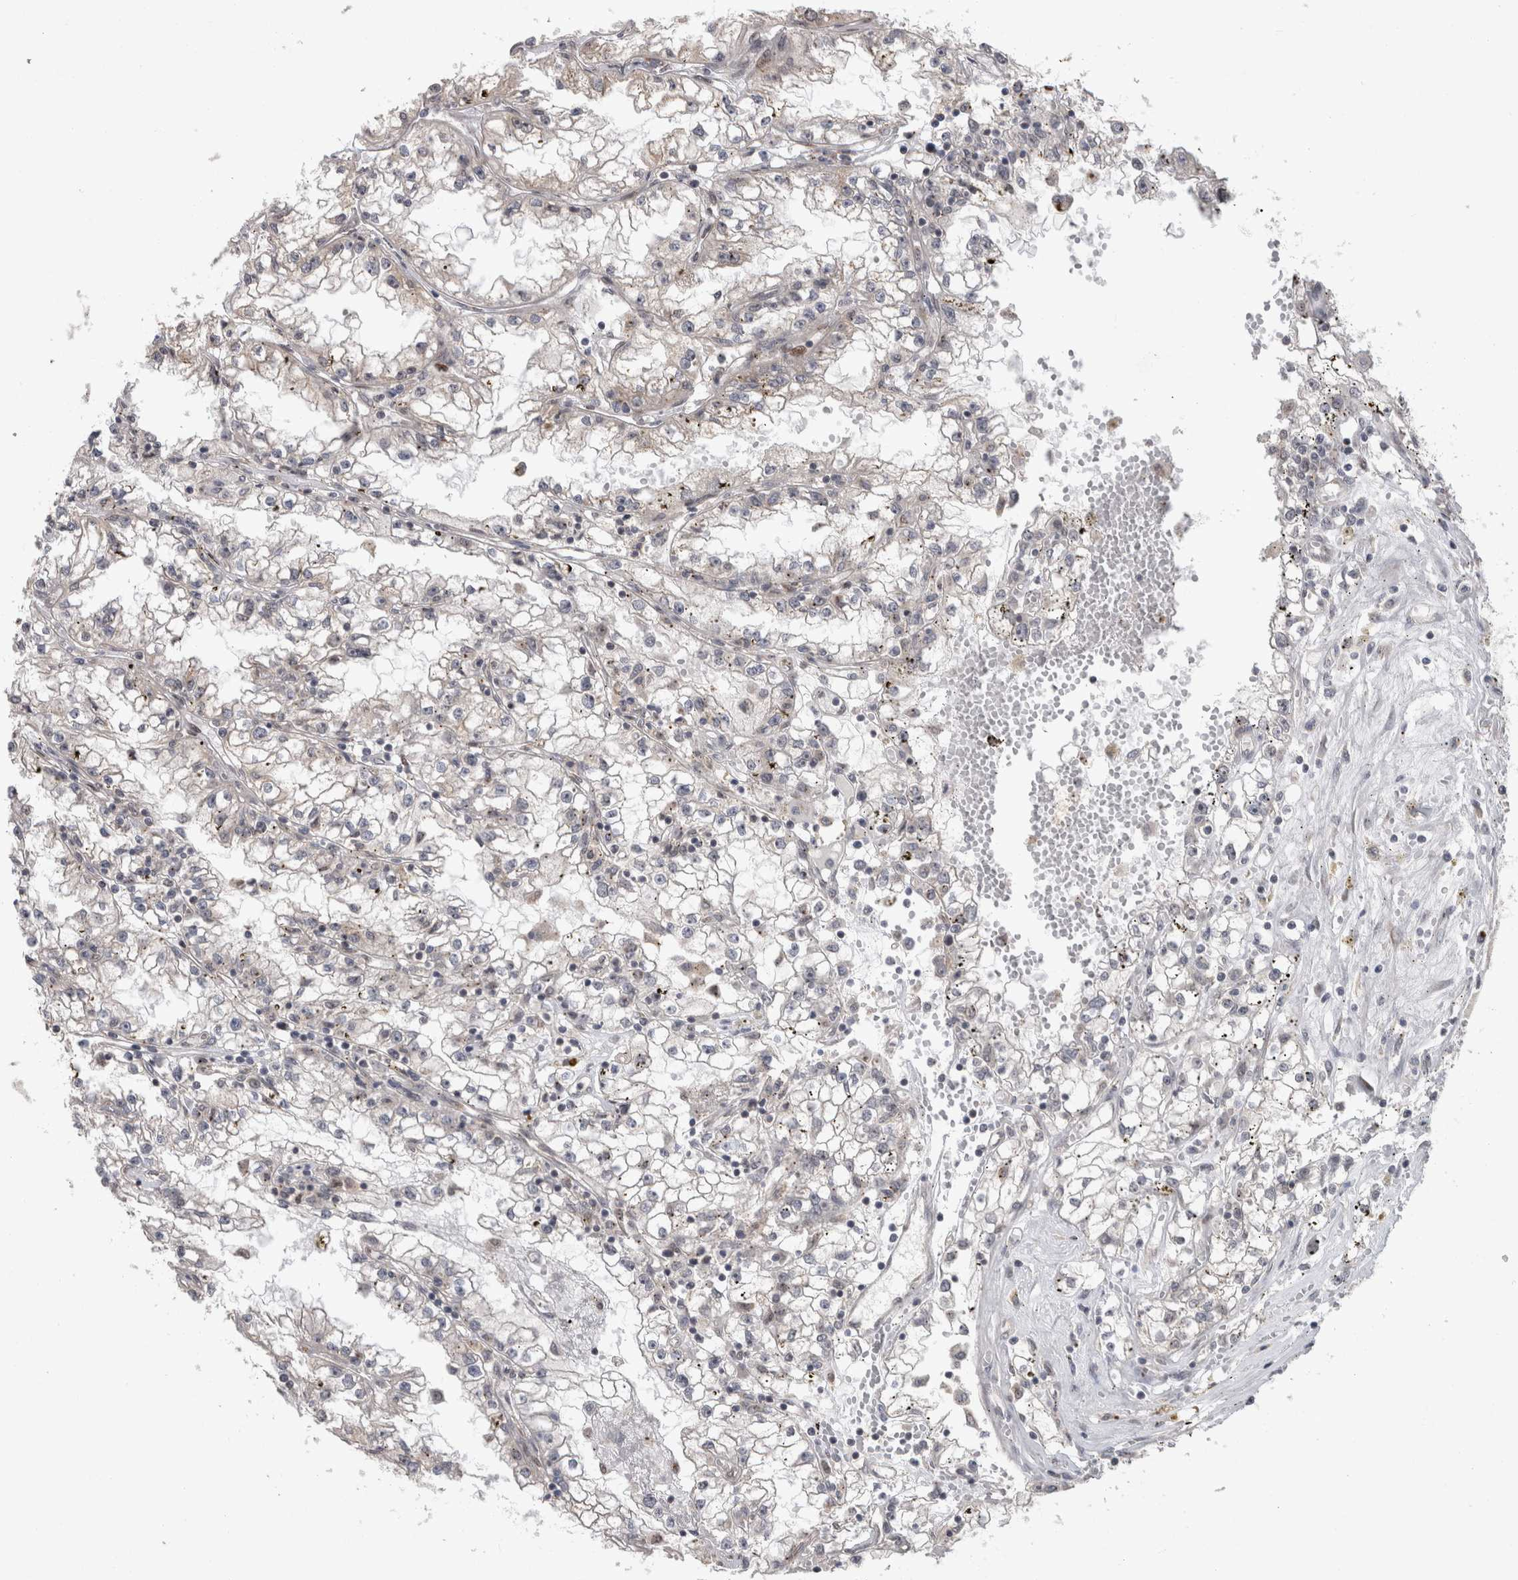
{"staining": {"intensity": "weak", "quantity": "<25%", "location": "cytoplasmic/membranous"}, "tissue": "renal cancer", "cell_type": "Tumor cells", "image_type": "cancer", "snomed": [{"axis": "morphology", "description": "Adenocarcinoma, NOS"}, {"axis": "topography", "description": "Kidney"}], "caption": "This is an IHC micrograph of renal cancer (adenocarcinoma). There is no positivity in tumor cells.", "gene": "MTBP", "patient": {"sex": "male", "age": 56}}